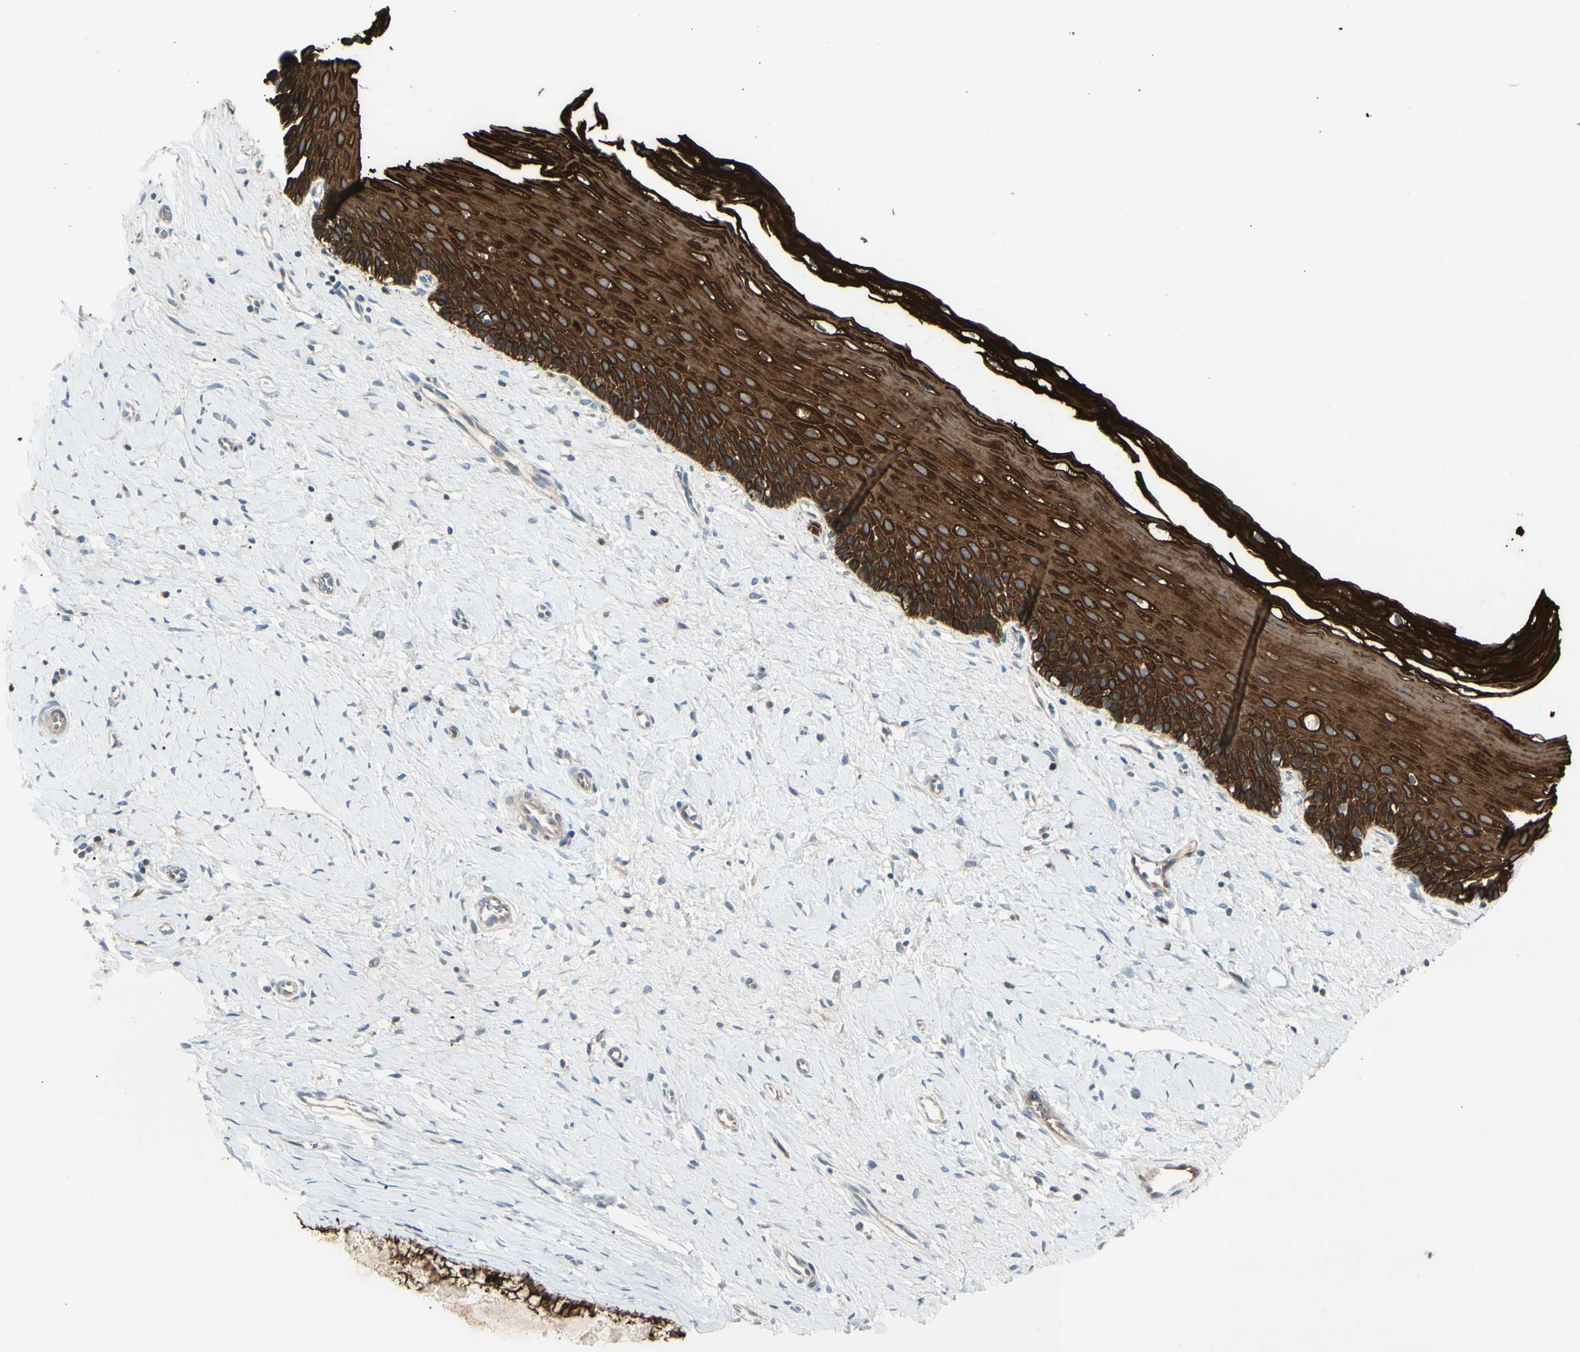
{"staining": {"intensity": "strong", "quantity": ">75%", "location": "cytoplasmic/membranous"}, "tissue": "cervix", "cell_type": "Glandular cells", "image_type": "normal", "snomed": [{"axis": "morphology", "description": "Normal tissue, NOS"}, {"axis": "topography", "description": "Cervix"}], "caption": "Immunohistochemical staining of unremarkable cervix demonstrates strong cytoplasmic/membranous protein positivity in approximately >75% of glandular cells. The staining was performed using DAB (3,3'-diaminobenzidine), with brown indicating positive protein expression. Nuclei are stained blue with hematoxylin.", "gene": "SKIL", "patient": {"sex": "female", "age": 39}}